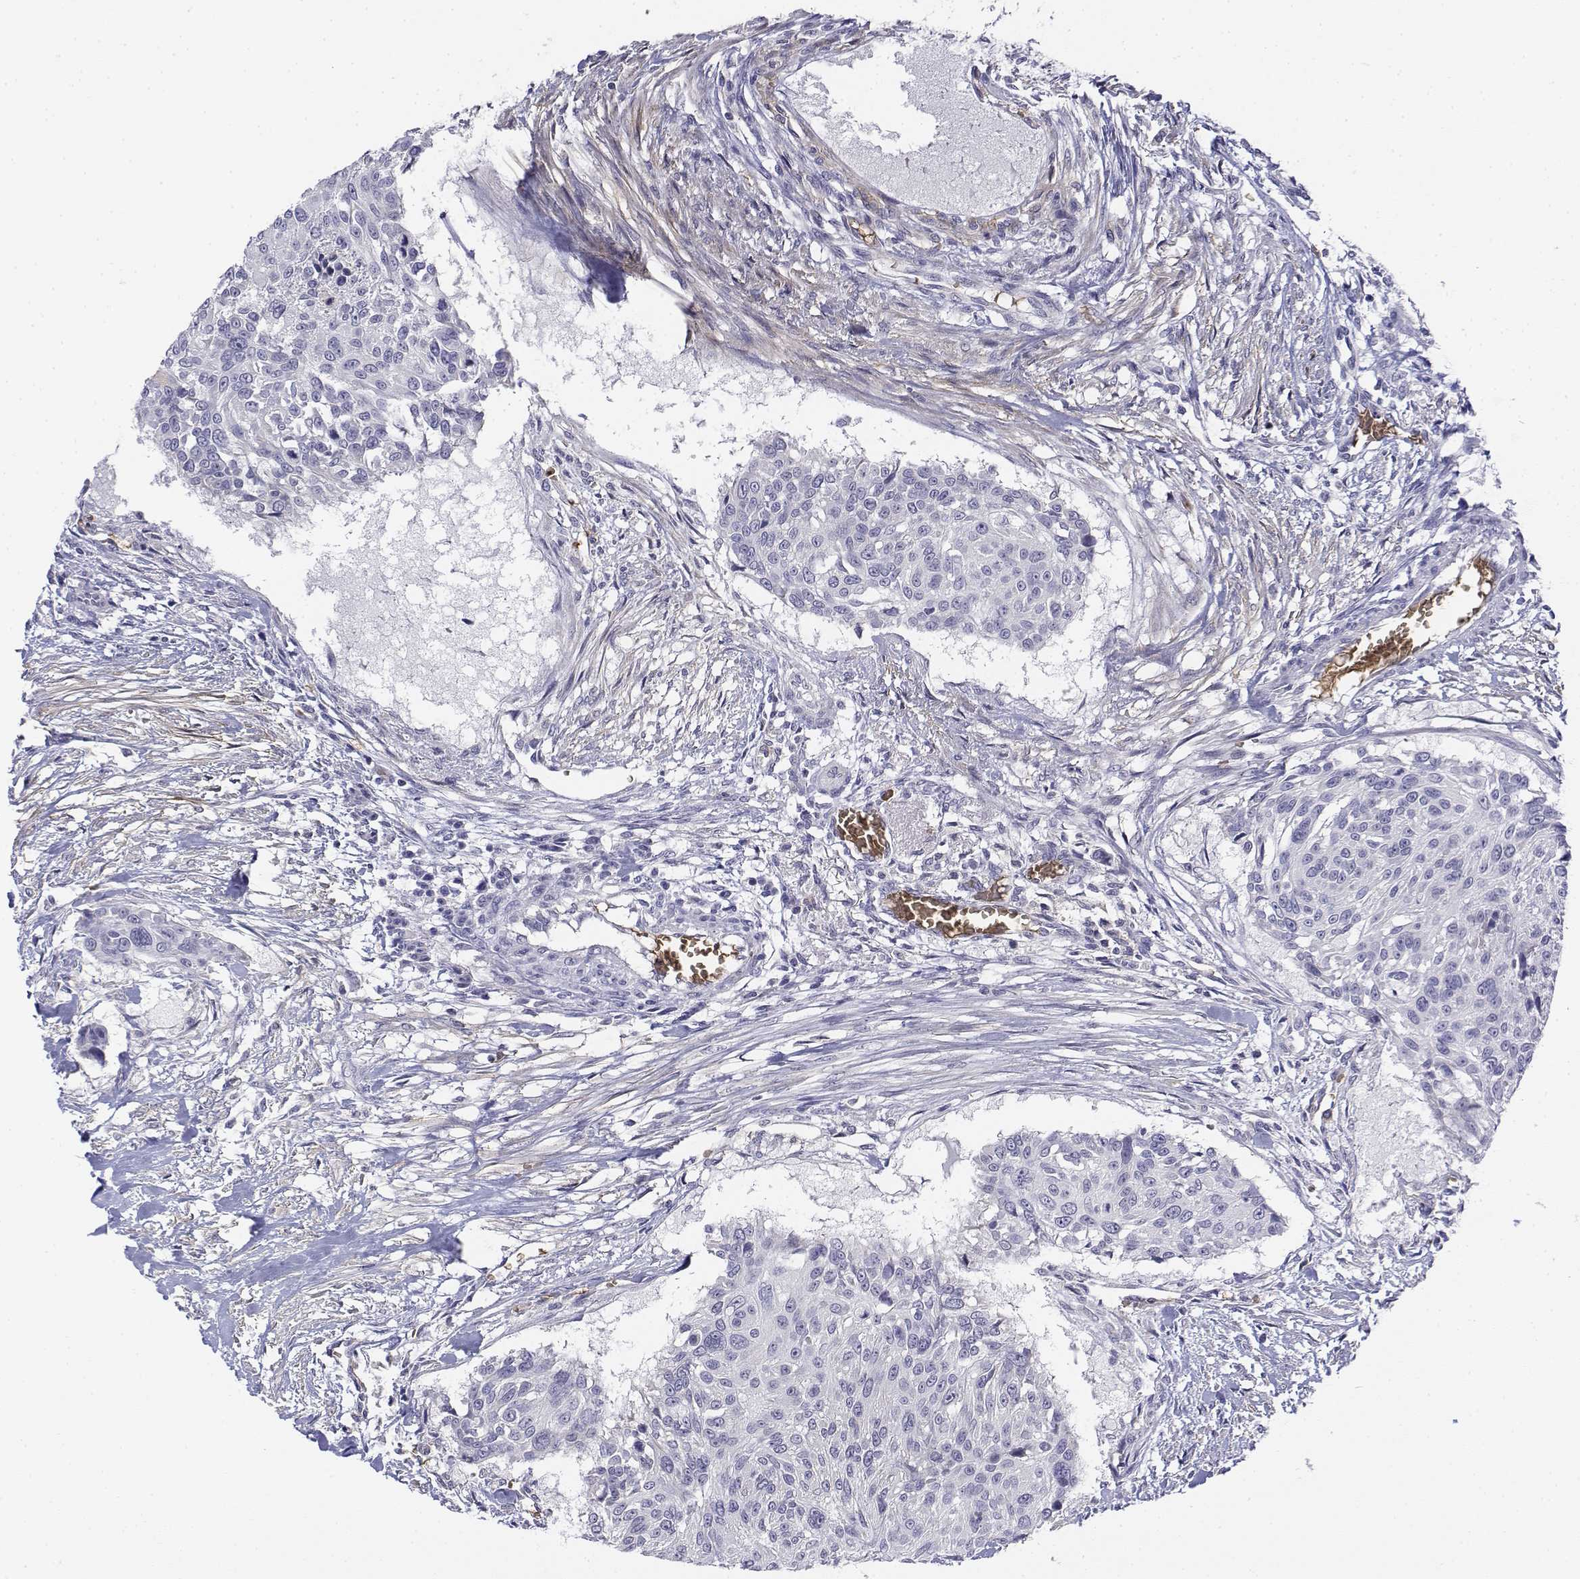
{"staining": {"intensity": "negative", "quantity": "none", "location": "none"}, "tissue": "urothelial cancer", "cell_type": "Tumor cells", "image_type": "cancer", "snomed": [{"axis": "morphology", "description": "Urothelial carcinoma, NOS"}, {"axis": "topography", "description": "Urinary bladder"}], "caption": "This is a photomicrograph of IHC staining of transitional cell carcinoma, which shows no staining in tumor cells. (Stains: DAB (3,3'-diaminobenzidine) immunohistochemistry with hematoxylin counter stain, Microscopy: brightfield microscopy at high magnification).", "gene": "CADM1", "patient": {"sex": "male", "age": 55}}